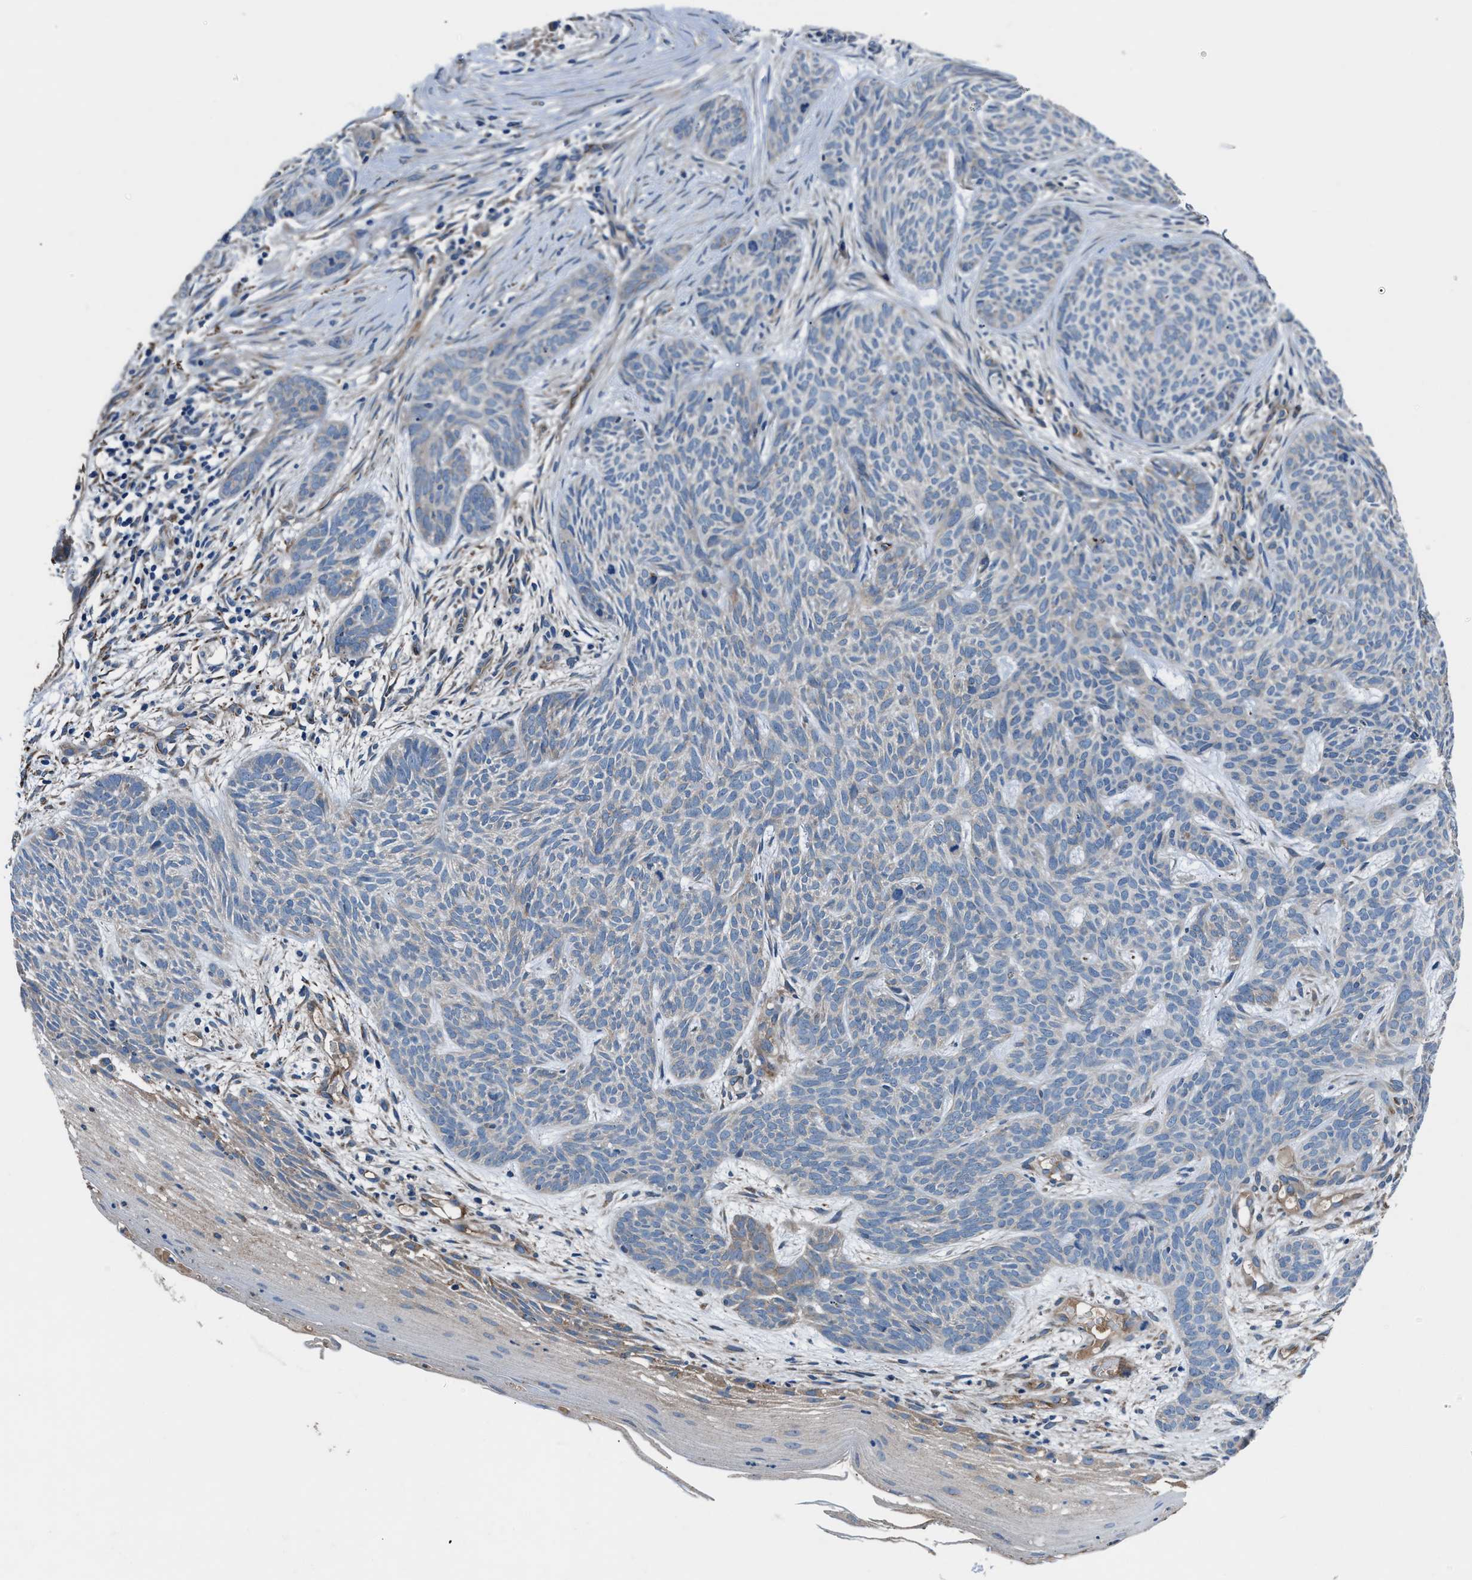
{"staining": {"intensity": "weak", "quantity": "<25%", "location": "cytoplasmic/membranous"}, "tissue": "skin cancer", "cell_type": "Tumor cells", "image_type": "cancer", "snomed": [{"axis": "morphology", "description": "Basal cell carcinoma"}, {"axis": "topography", "description": "Skin"}], "caption": "Tumor cells are negative for brown protein staining in skin cancer. Brightfield microscopy of immunohistochemistry (IHC) stained with DAB (3,3'-diaminobenzidine) (brown) and hematoxylin (blue), captured at high magnification.", "gene": "PRTFDC1", "patient": {"sex": "female", "age": 59}}